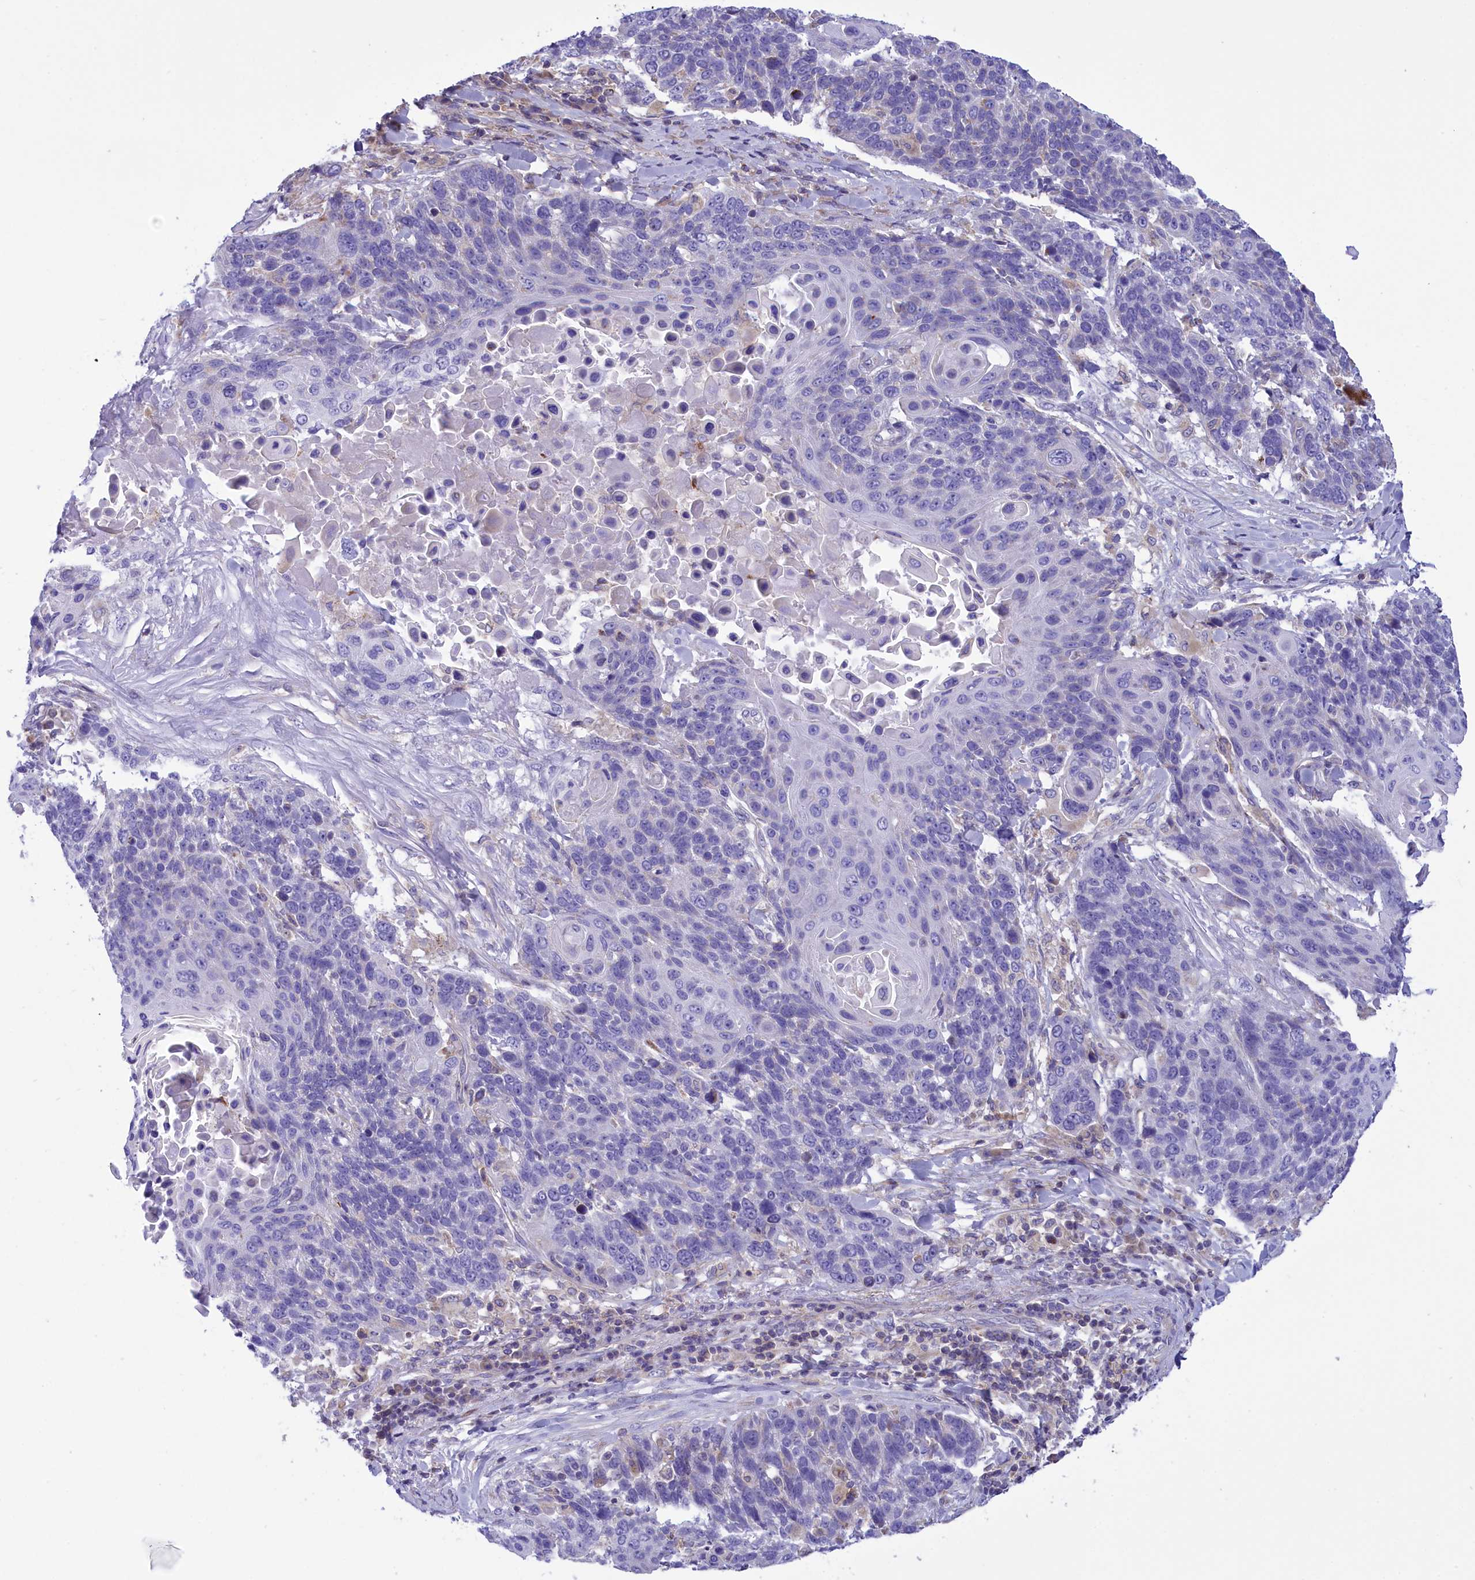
{"staining": {"intensity": "negative", "quantity": "none", "location": "none"}, "tissue": "lung cancer", "cell_type": "Tumor cells", "image_type": "cancer", "snomed": [{"axis": "morphology", "description": "Squamous cell carcinoma, NOS"}, {"axis": "topography", "description": "Lung"}], "caption": "Tumor cells are negative for brown protein staining in lung cancer (squamous cell carcinoma). (DAB (3,3'-diaminobenzidine) immunohistochemistry (IHC) visualized using brightfield microscopy, high magnification).", "gene": "CORO7-PAM16", "patient": {"sex": "male", "age": 66}}